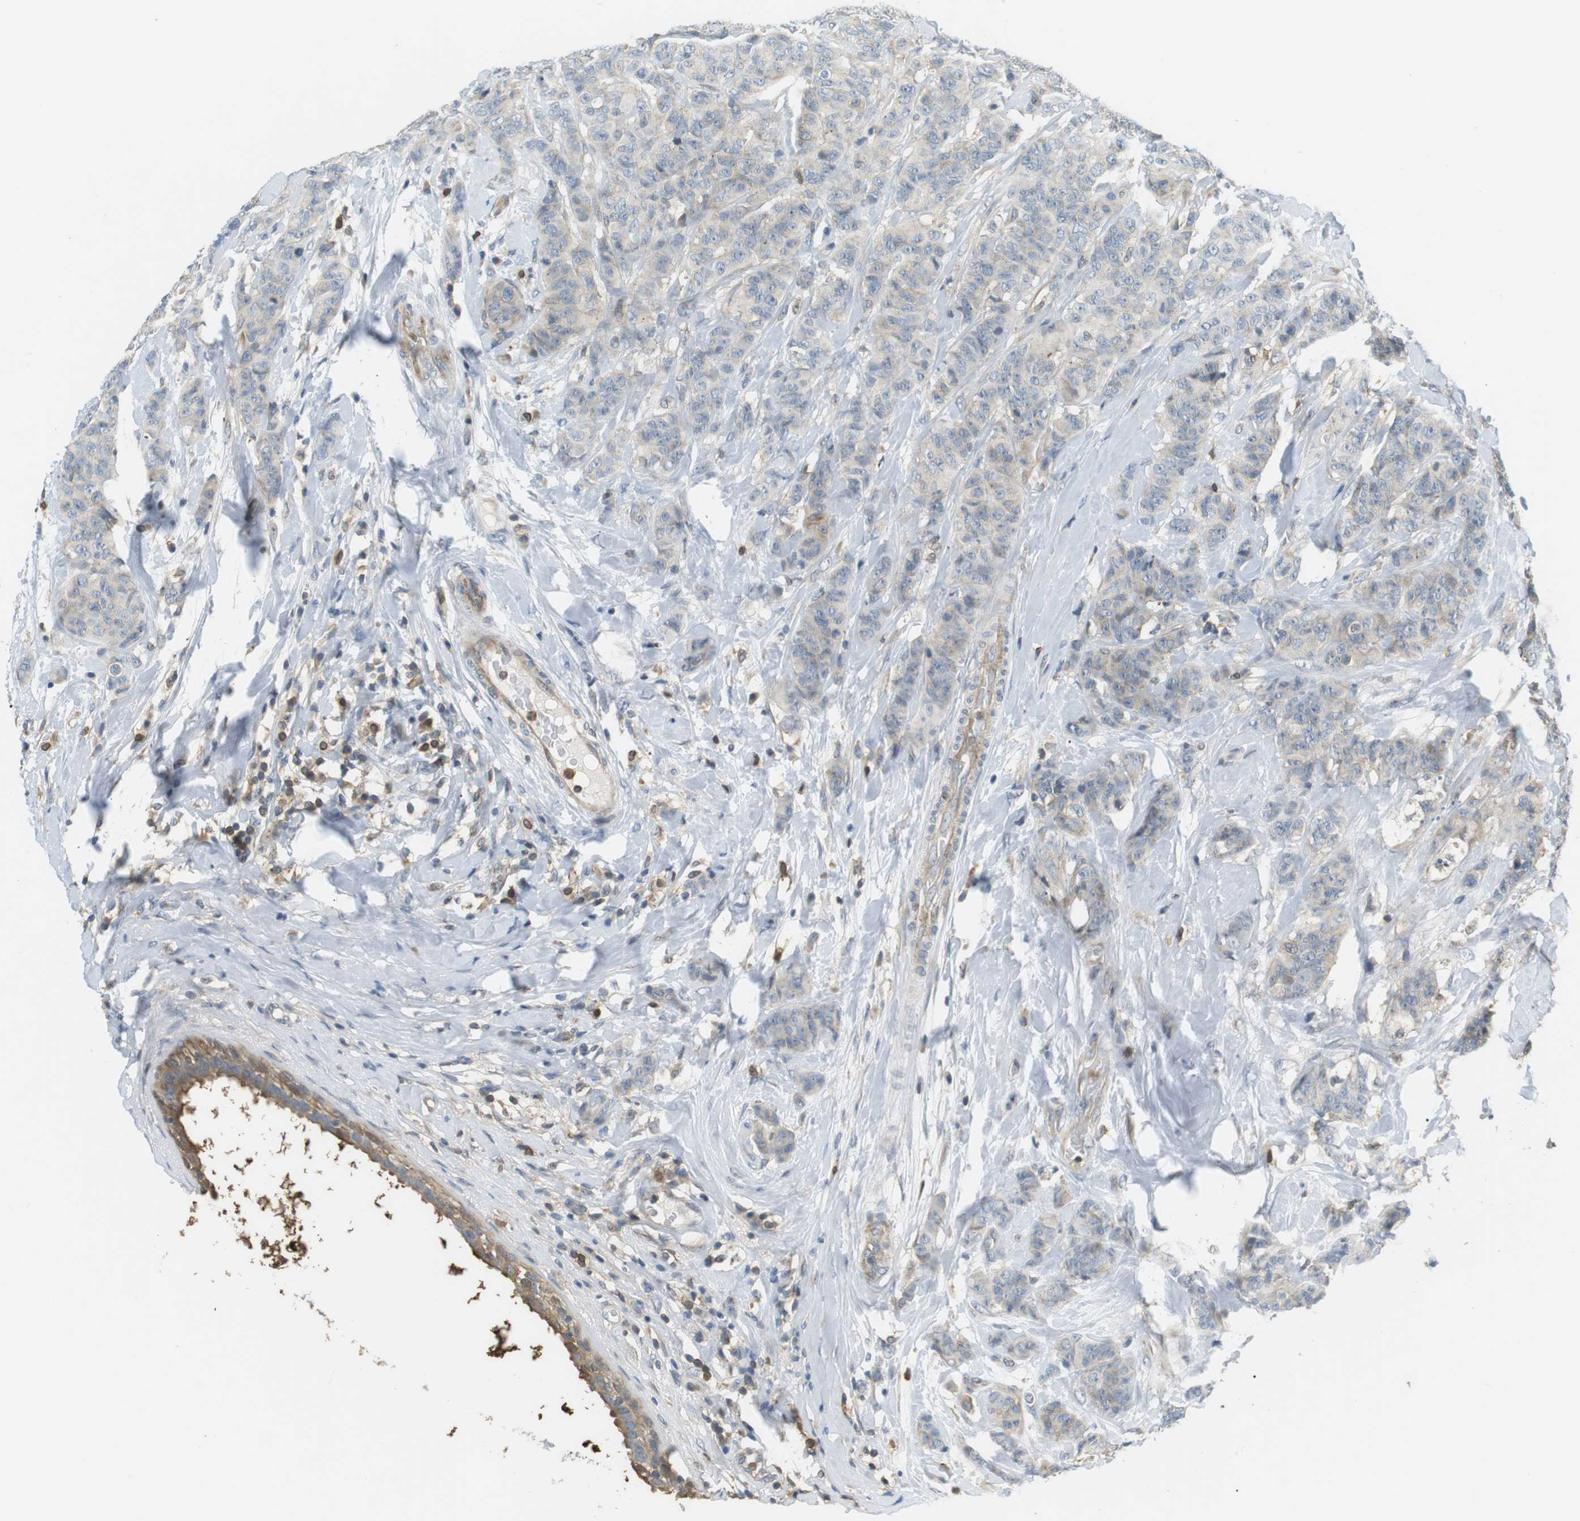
{"staining": {"intensity": "weak", "quantity": ">75%", "location": "cytoplasmic/membranous"}, "tissue": "breast cancer", "cell_type": "Tumor cells", "image_type": "cancer", "snomed": [{"axis": "morphology", "description": "Normal tissue, NOS"}, {"axis": "morphology", "description": "Duct carcinoma"}, {"axis": "topography", "description": "Breast"}], "caption": "Breast infiltrating ductal carcinoma tissue reveals weak cytoplasmic/membranous positivity in approximately >75% of tumor cells (DAB IHC with brightfield microscopy, high magnification).", "gene": "P2RY1", "patient": {"sex": "female", "age": 40}}